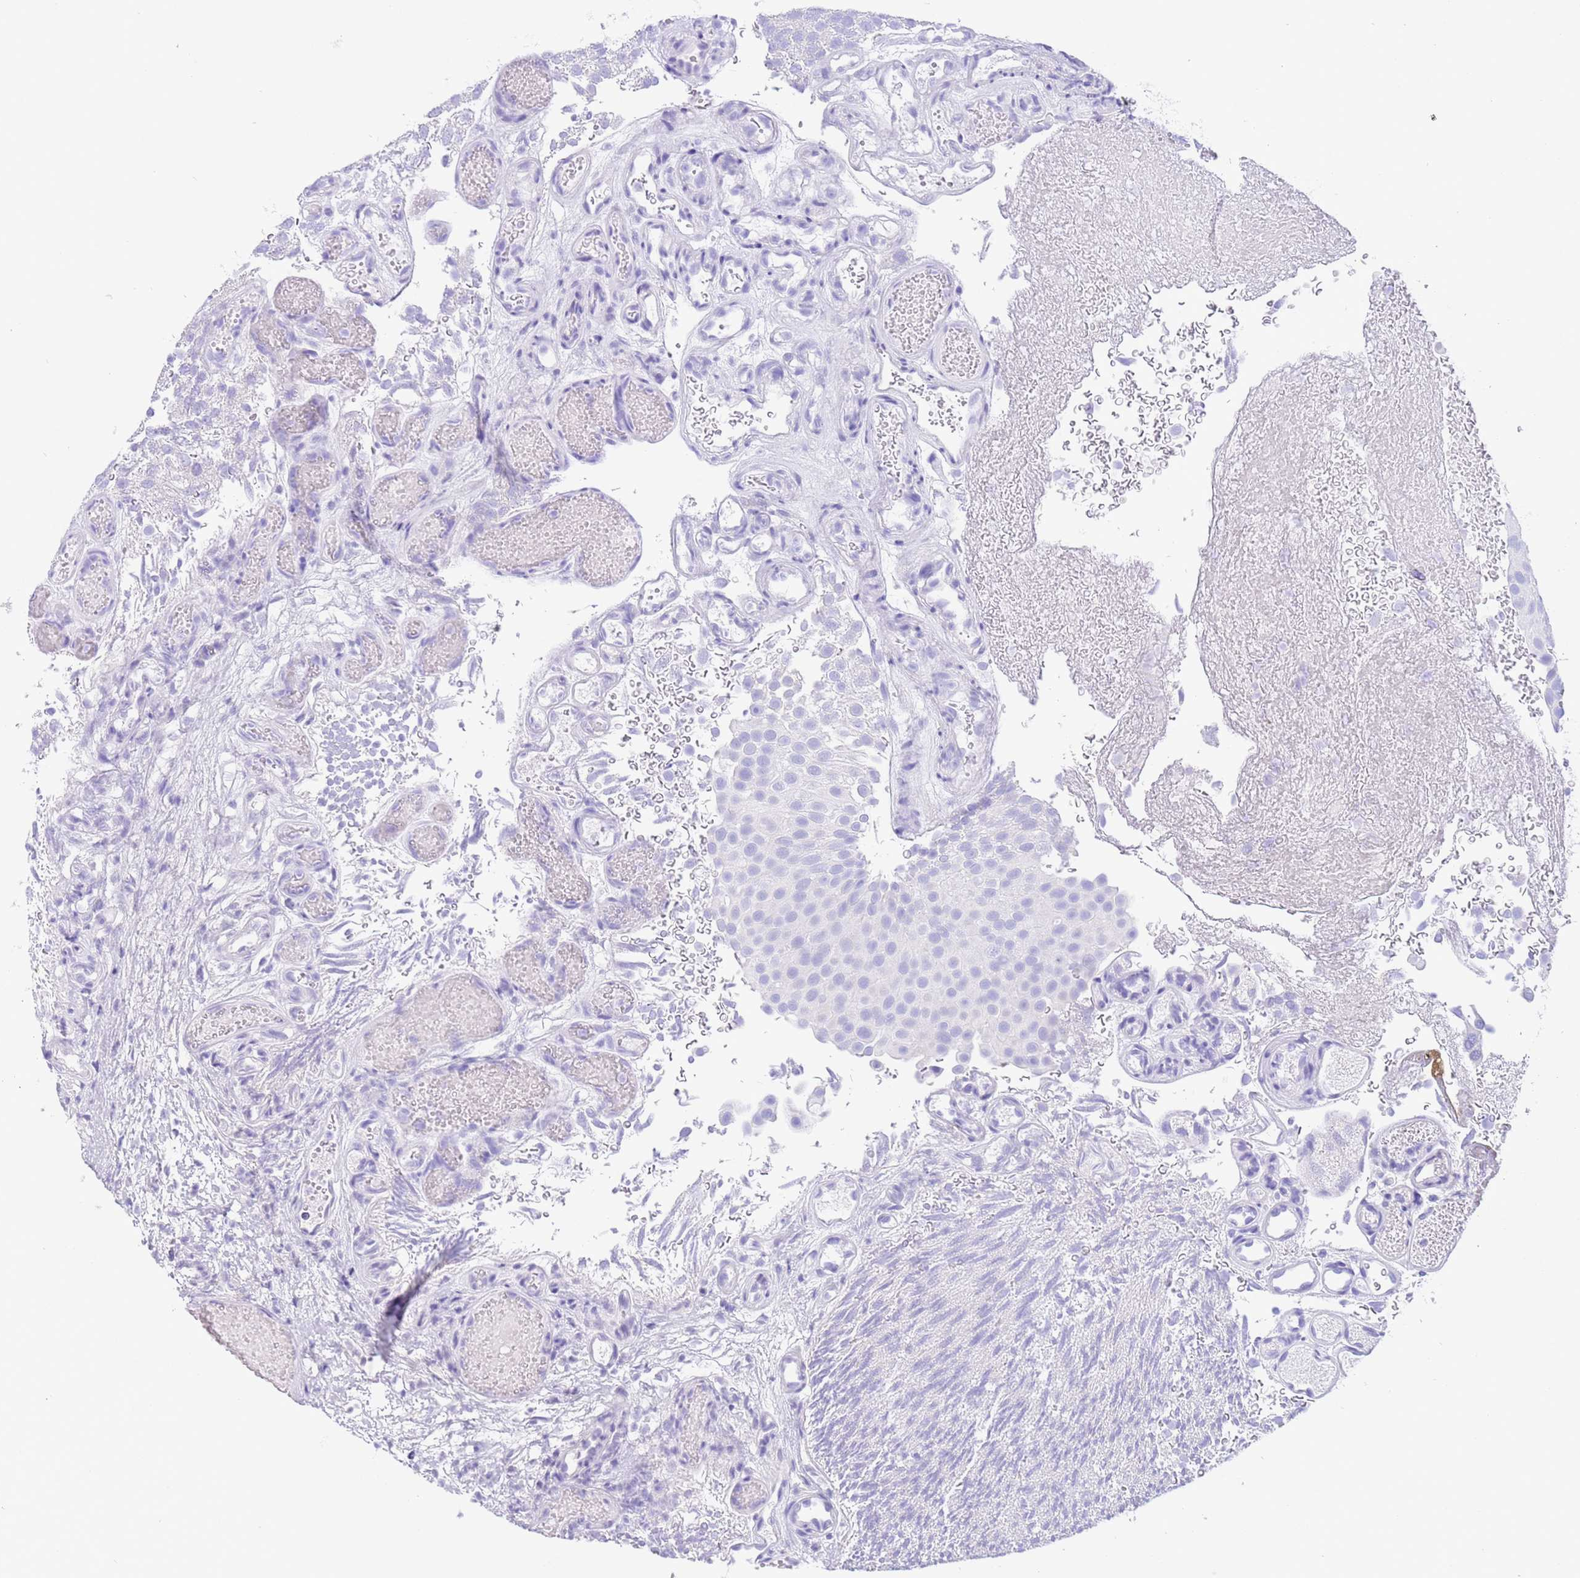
{"staining": {"intensity": "negative", "quantity": "none", "location": "none"}, "tissue": "urothelial cancer", "cell_type": "Tumor cells", "image_type": "cancer", "snomed": [{"axis": "morphology", "description": "Urothelial carcinoma, Low grade"}, {"axis": "topography", "description": "Urinary bladder"}], "caption": "IHC of human urothelial carcinoma (low-grade) displays no staining in tumor cells.", "gene": "CPB1", "patient": {"sex": "male", "age": 78}}